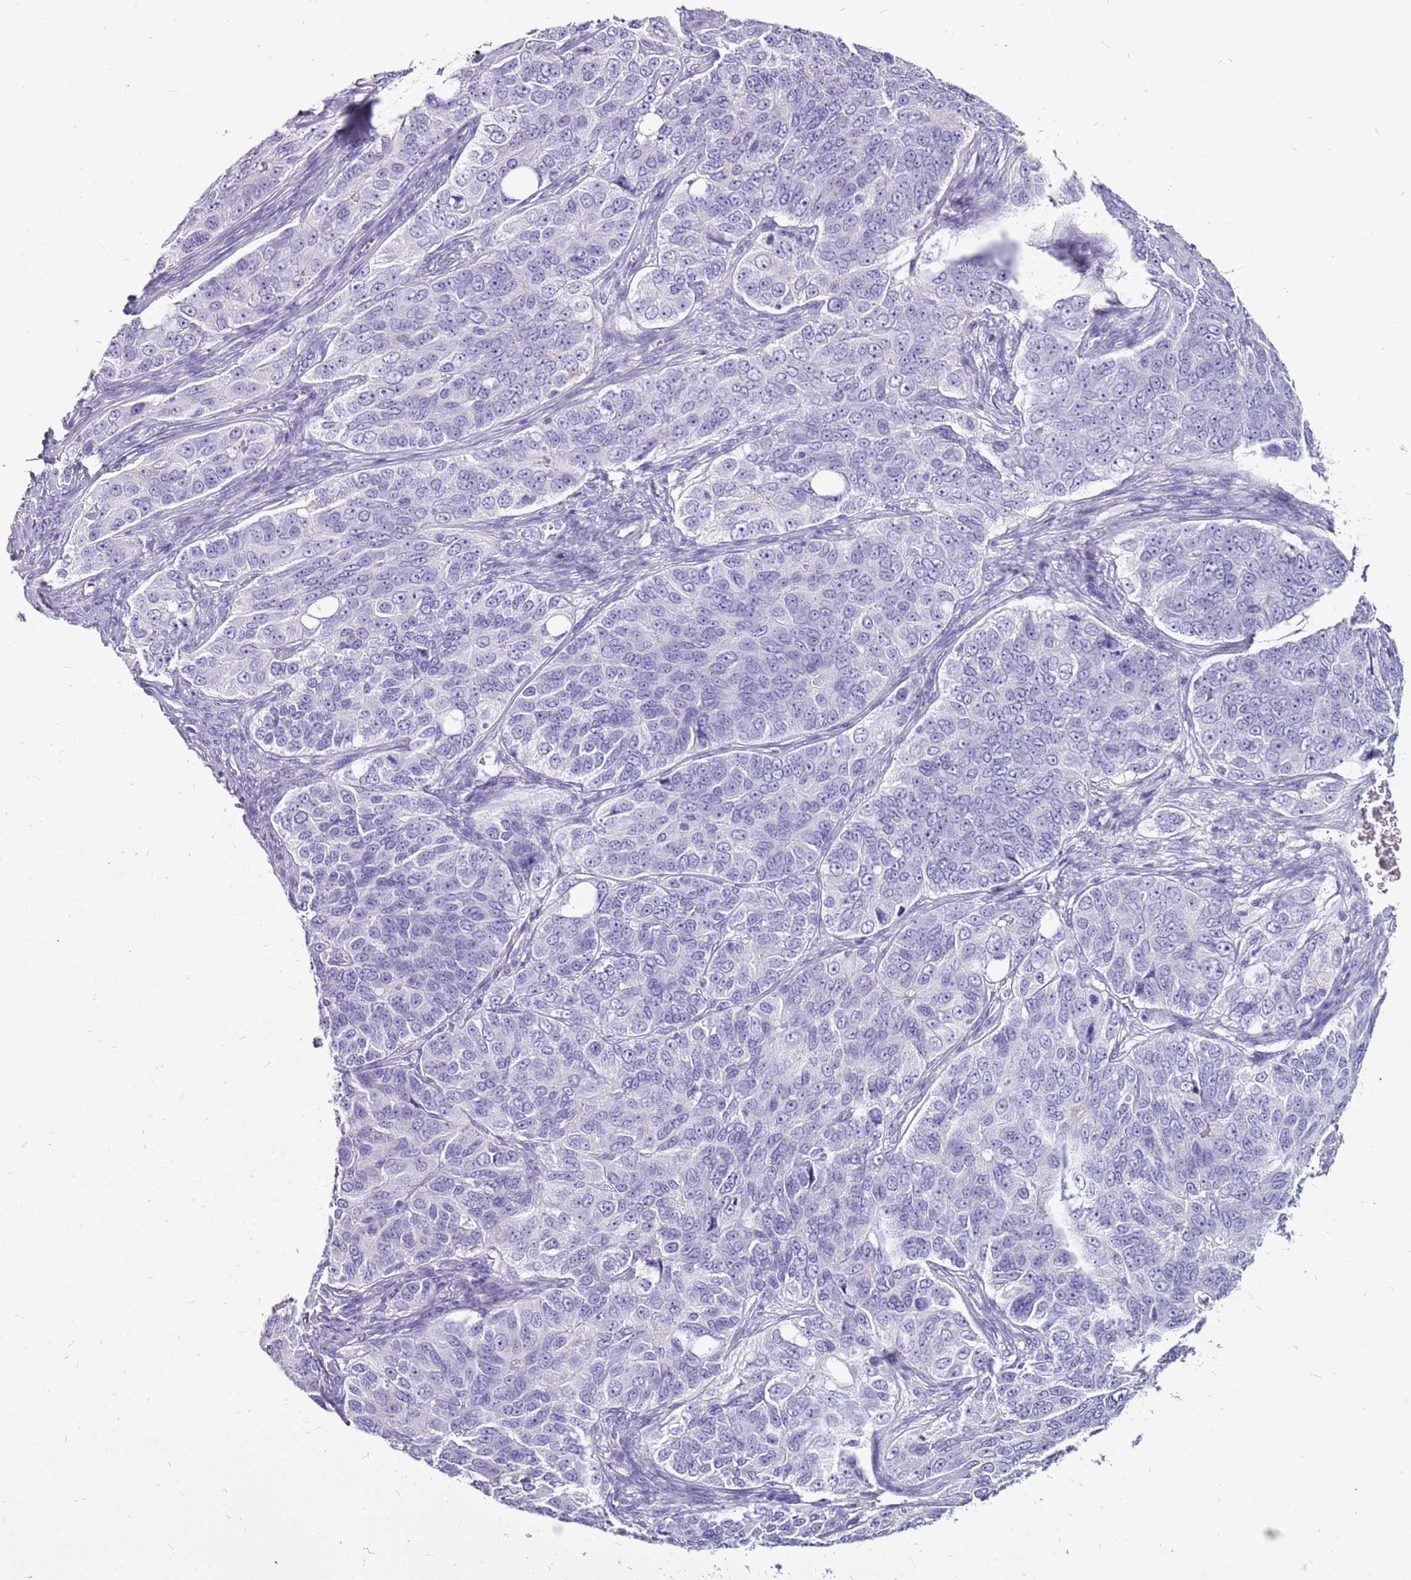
{"staining": {"intensity": "negative", "quantity": "none", "location": "none"}, "tissue": "ovarian cancer", "cell_type": "Tumor cells", "image_type": "cancer", "snomed": [{"axis": "morphology", "description": "Carcinoma, endometroid"}, {"axis": "topography", "description": "Ovary"}], "caption": "The histopathology image shows no staining of tumor cells in ovarian endometroid carcinoma.", "gene": "ACSS3", "patient": {"sex": "female", "age": 51}}